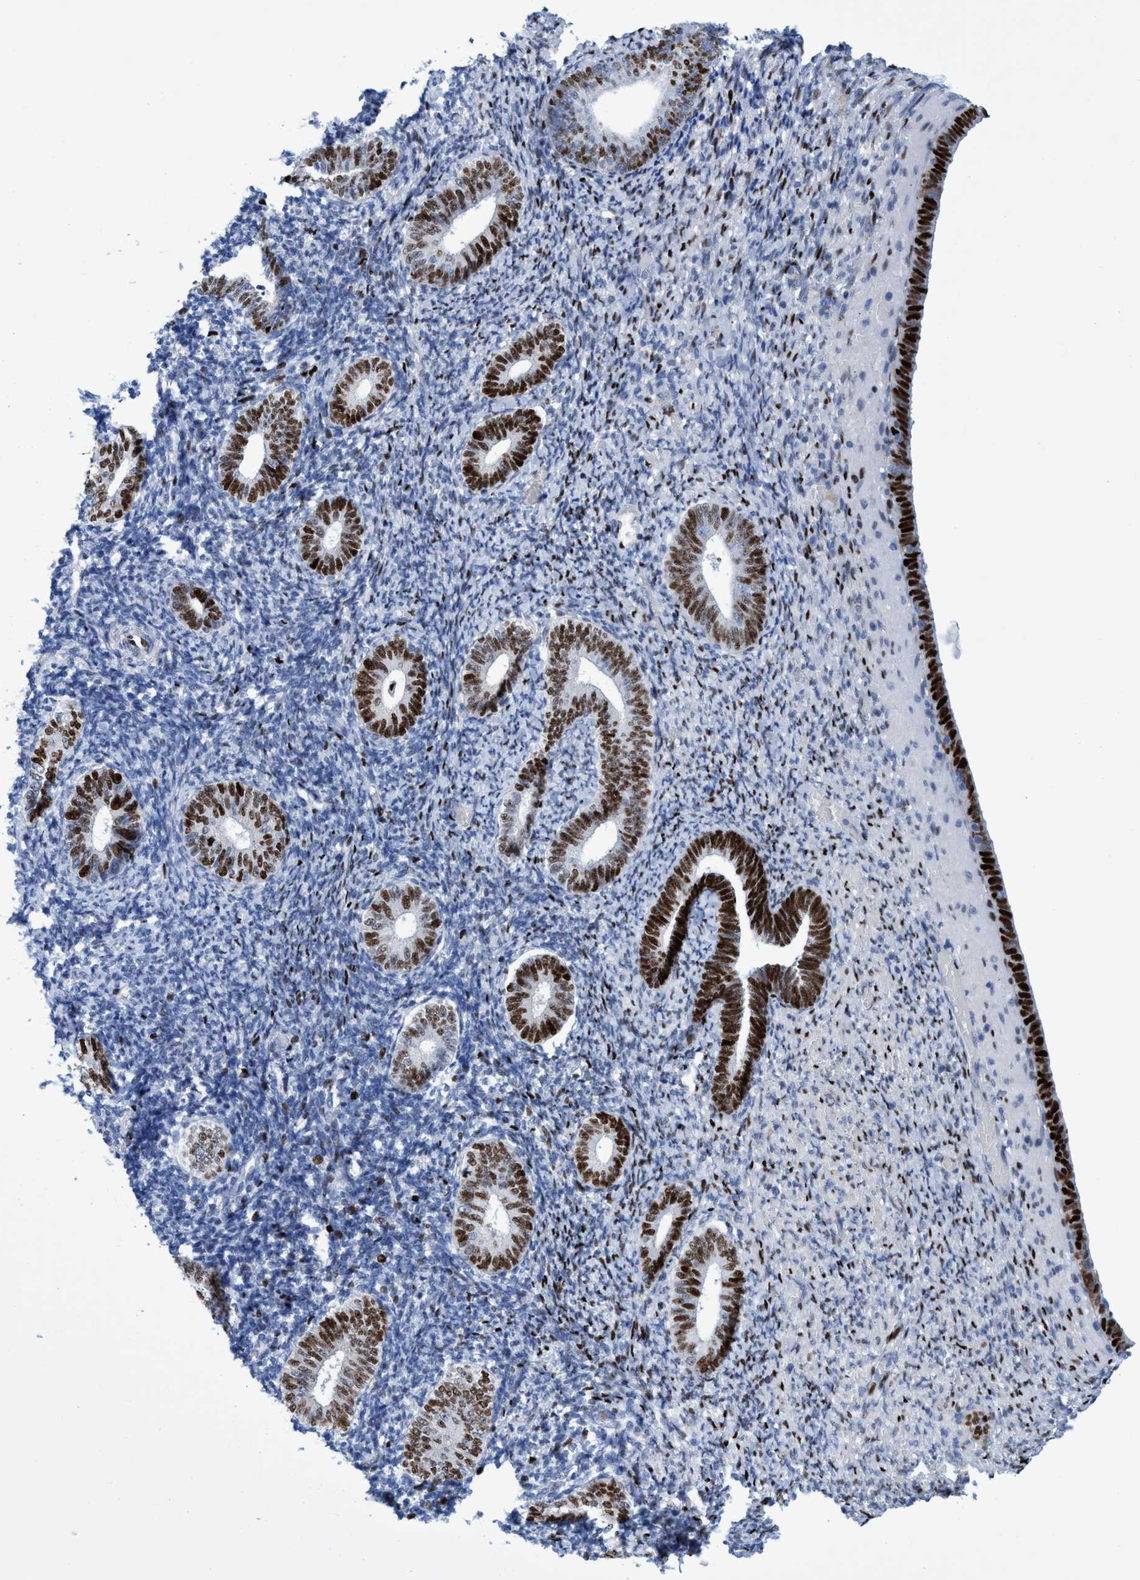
{"staining": {"intensity": "strong", "quantity": "25%-75%", "location": "nuclear"}, "tissue": "endometrium", "cell_type": "Cells in endometrial stroma", "image_type": "normal", "snomed": [{"axis": "morphology", "description": "Normal tissue, NOS"}, {"axis": "topography", "description": "Endometrium"}], "caption": "Endometrium stained for a protein (brown) demonstrates strong nuclear positive expression in about 25%-75% of cells in endometrial stroma.", "gene": "R3HCC1", "patient": {"sex": "female", "age": 66}}